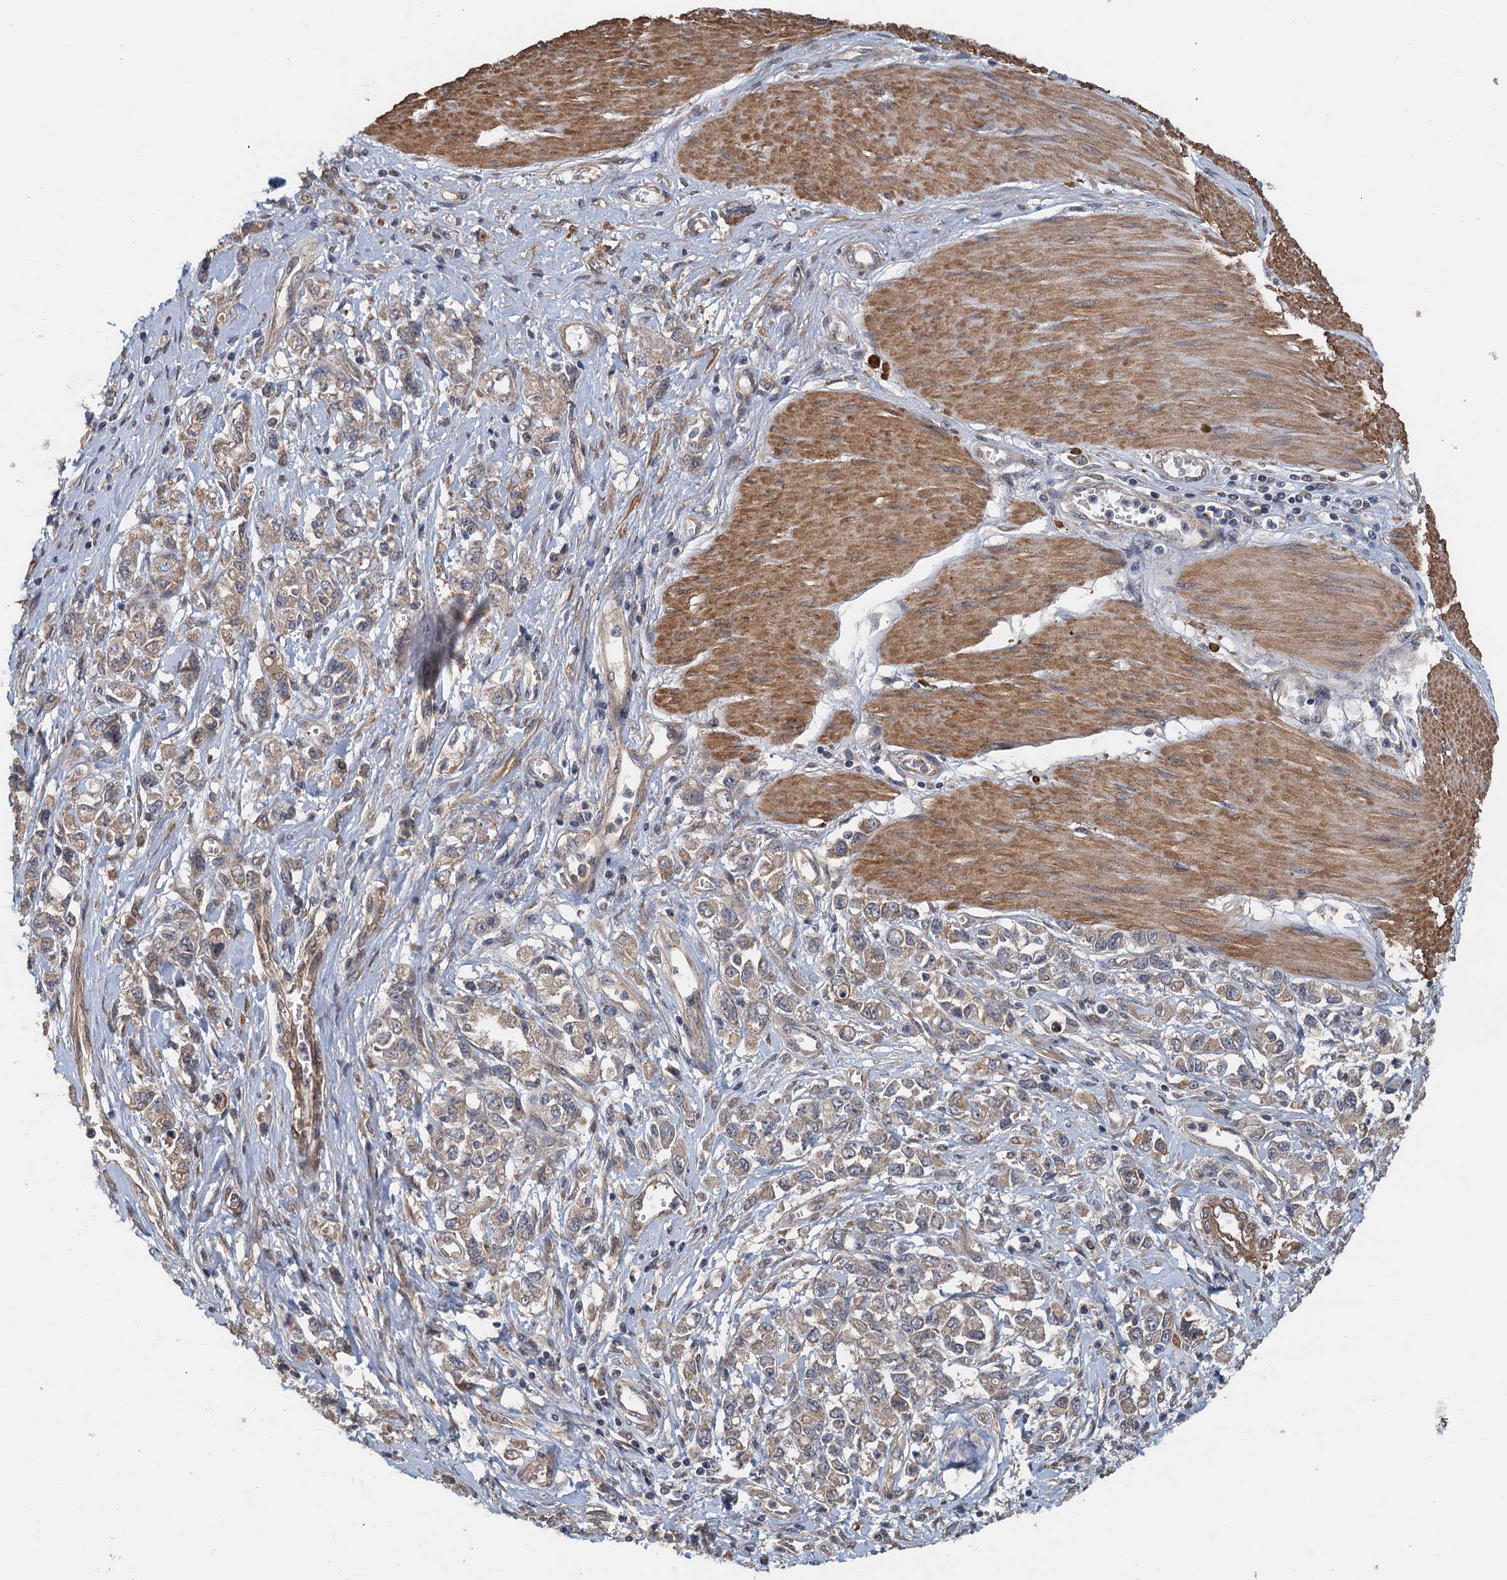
{"staining": {"intensity": "weak", "quantity": ">75%", "location": "cytoplasmic/membranous"}, "tissue": "stomach cancer", "cell_type": "Tumor cells", "image_type": "cancer", "snomed": [{"axis": "morphology", "description": "Adenocarcinoma, NOS"}, {"axis": "topography", "description": "Stomach"}], "caption": "A brown stain labels weak cytoplasmic/membranous positivity of a protein in stomach adenocarcinoma tumor cells. The protein of interest is stained brown, and the nuclei are stained in blue (DAB (3,3'-diaminobenzidine) IHC with brightfield microscopy, high magnification).", "gene": "MEAK7", "patient": {"sex": "female", "age": 76}}